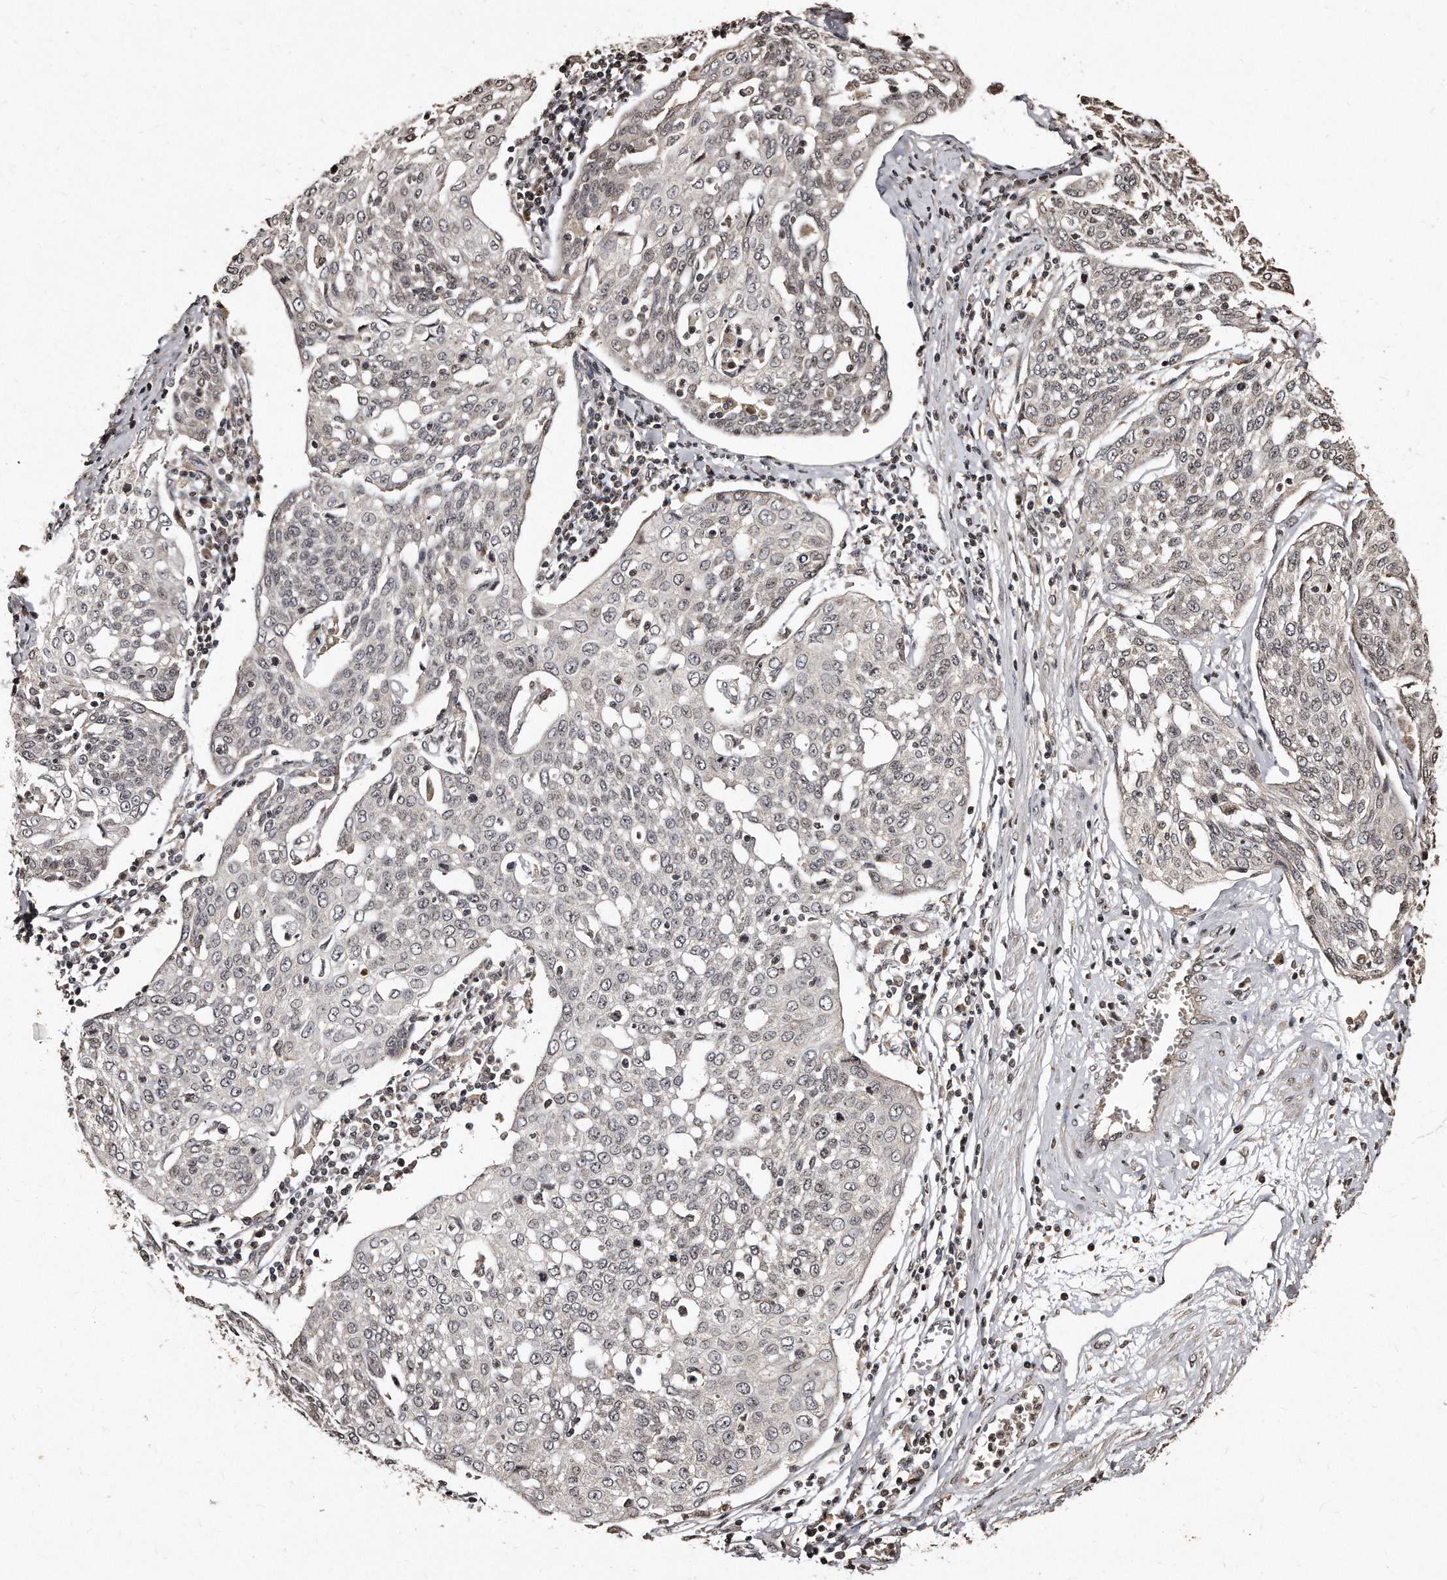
{"staining": {"intensity": "weak", "quantity": "25%-75%", "location": "nuclear"}, "tissue": "cervical cancer", "cell_type": "Tumor cells", "image_type": "cancer", "snomed": [{"axis": "morphology", "description": "Squamous cell carcinoma, NOS"}, {"axis": "topography", "description": "Cervix"}], "caption": "The photomicrograph demonstrates immunohistochemical staining of squamous cell carcinoma (cervical). There is weak nuclear expression is seen in approximately 25%-75% of tumor cells.", "gene": "TSHR", "patient": {"sex": "female", "age": 34}}